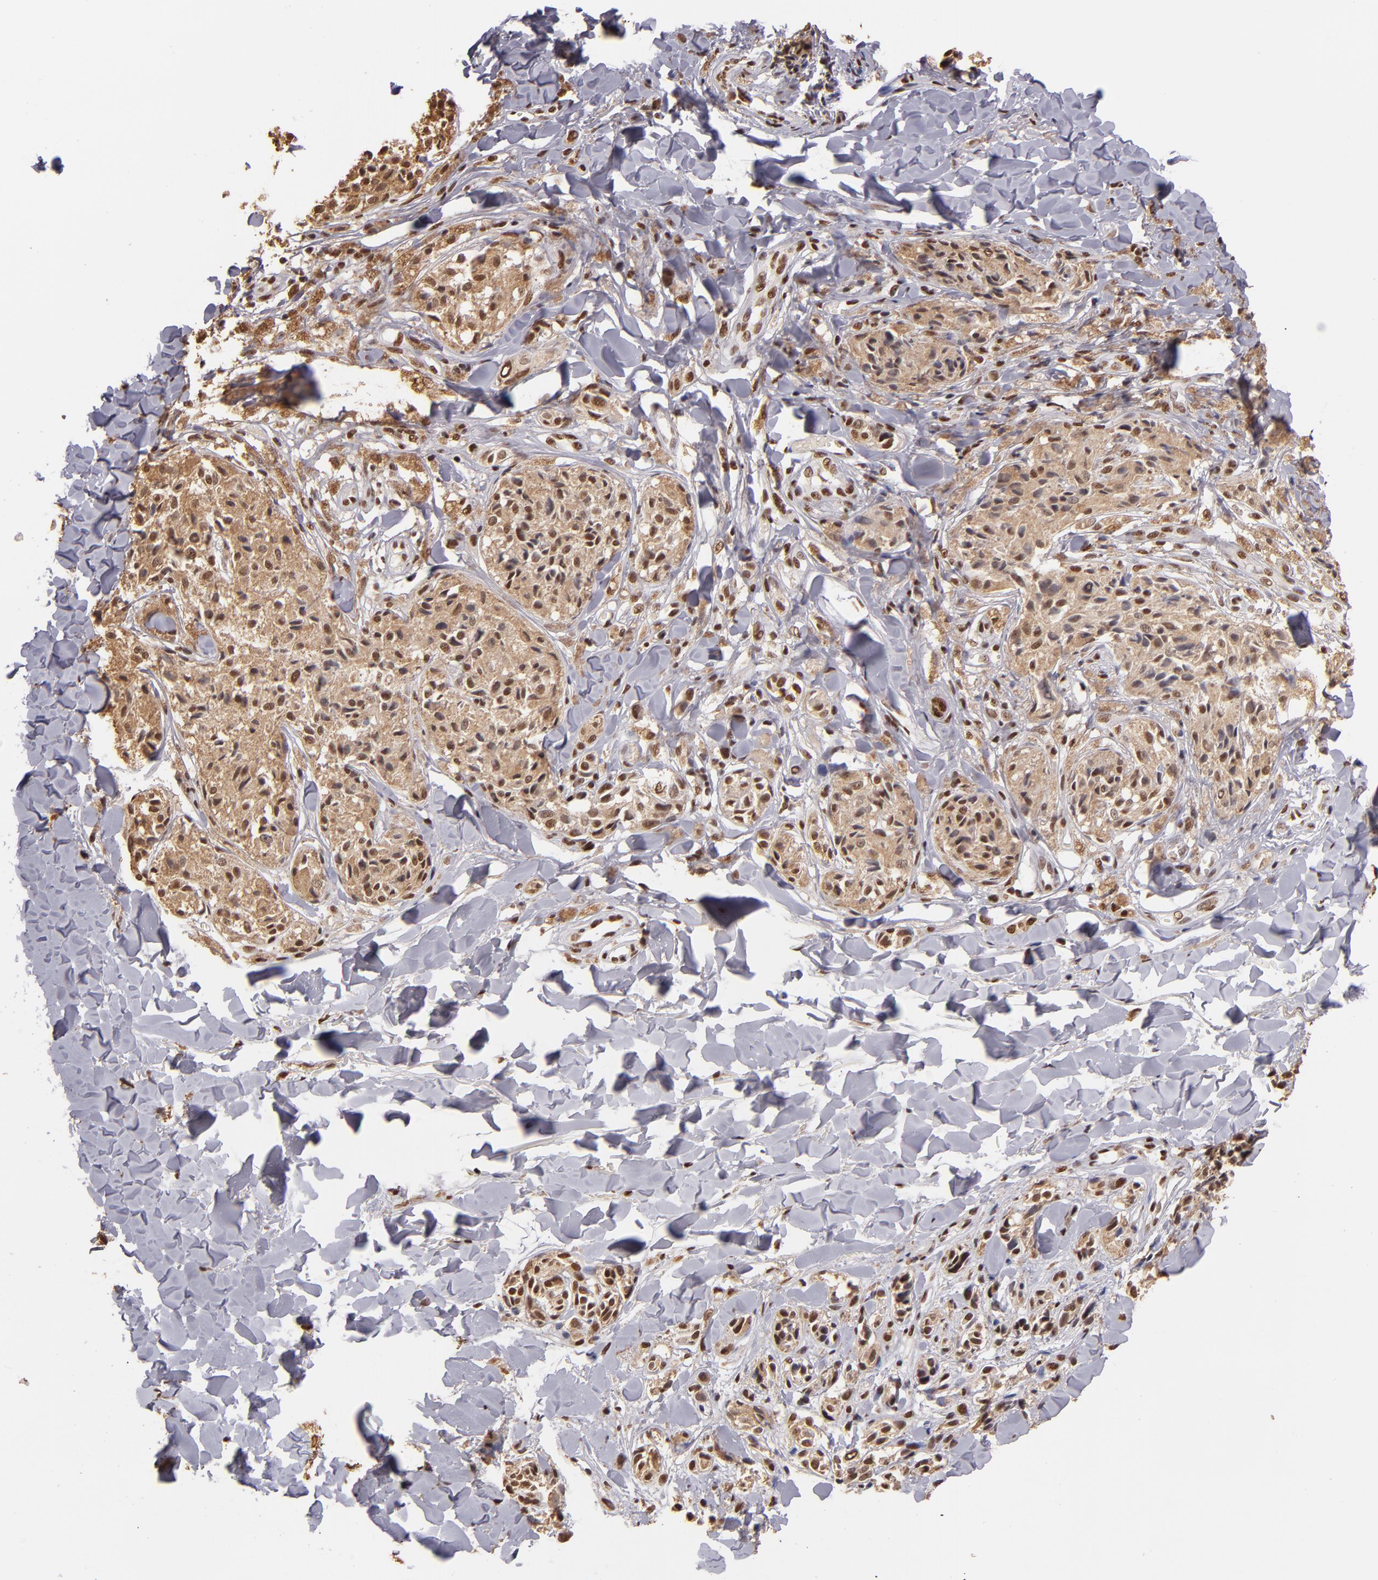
{"staining": {"intensity": "moderate", "quantity": ">75%", "location": "cytoplasmic/membranous,nuclear"}, "tissue": "melanoma", "cell_type": "Tumor cells", "image_type": "cancer", "snomed": [{"axis": "morphology", "description": "Malignant melanoma, Metastatic site"}, {"axis": "topography", "description": "Skin"}], "caption": "This histopathology image exhibits malignant melanoma (metastatic site) stained with immunohistochemistry to label a protein in brown. The cytoplasmic/membranous and nuclear of tumor cells show moderate positivity for the protein. Nuclei are counter-stained blue.", "gene": "SP1", "patient": {"sex": "female", "age": 66}}